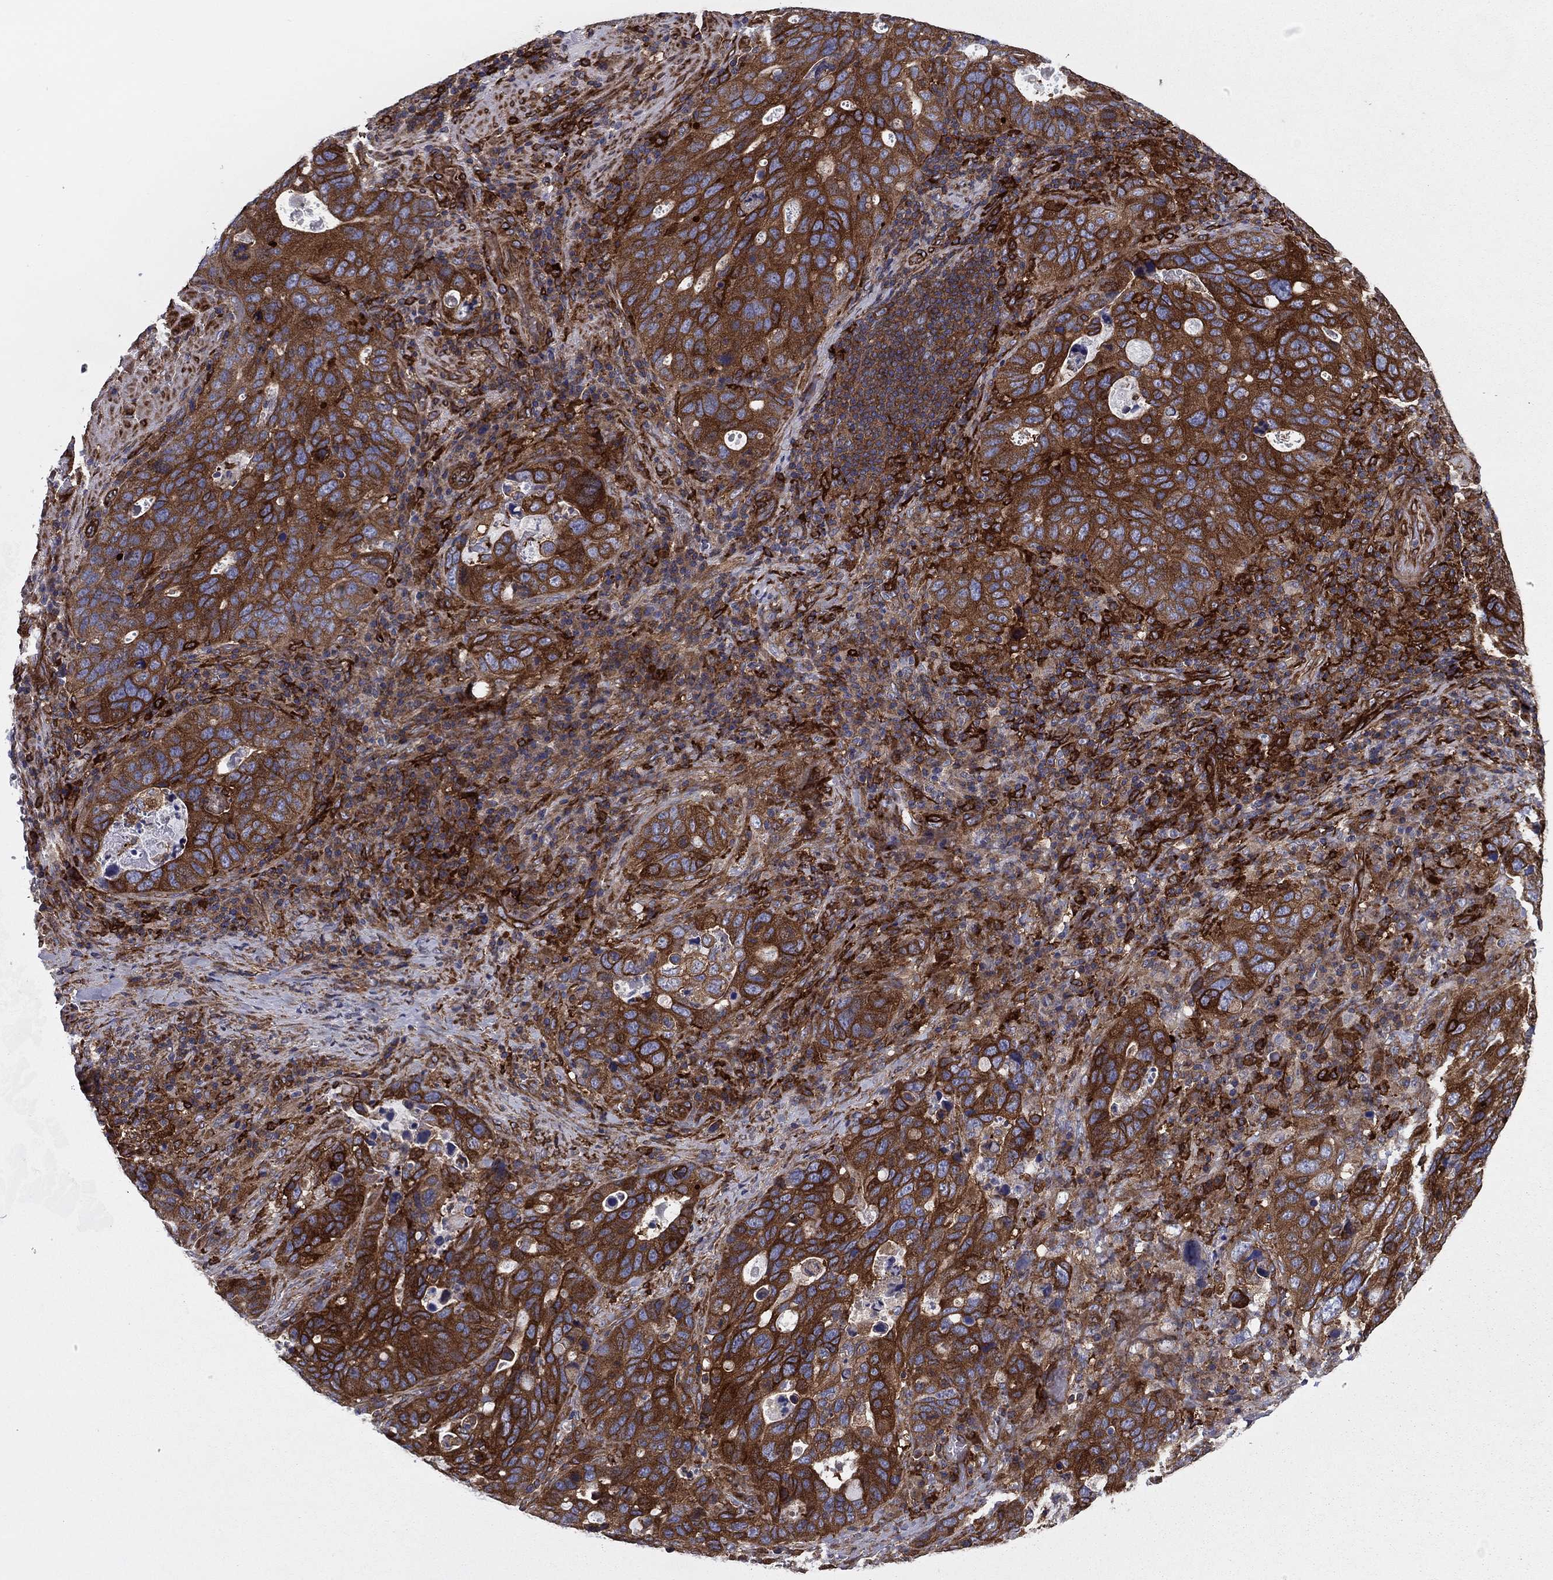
{"staining": {"intensity": "strong", "quantity": ">75%", "location": "cytoplasmic/membranous"}, "tissue": "stomach cancer", "cell_type": "Tumor cells", "image_type": "cancer", "snomed": [{"axis": "morphology", "description": "Adenocarcinoma, NOS"}, {"axis": "topography", "description": "Stomach"}], "caption": "A high amount of strong cytoplasmic/membranous positivity is present in about >75% of tumor cells in stomach cancer (adenocarcinoma) tissue.", "gene": "EHBP1L1", "patient": {"sex": "male", "age": 54}}